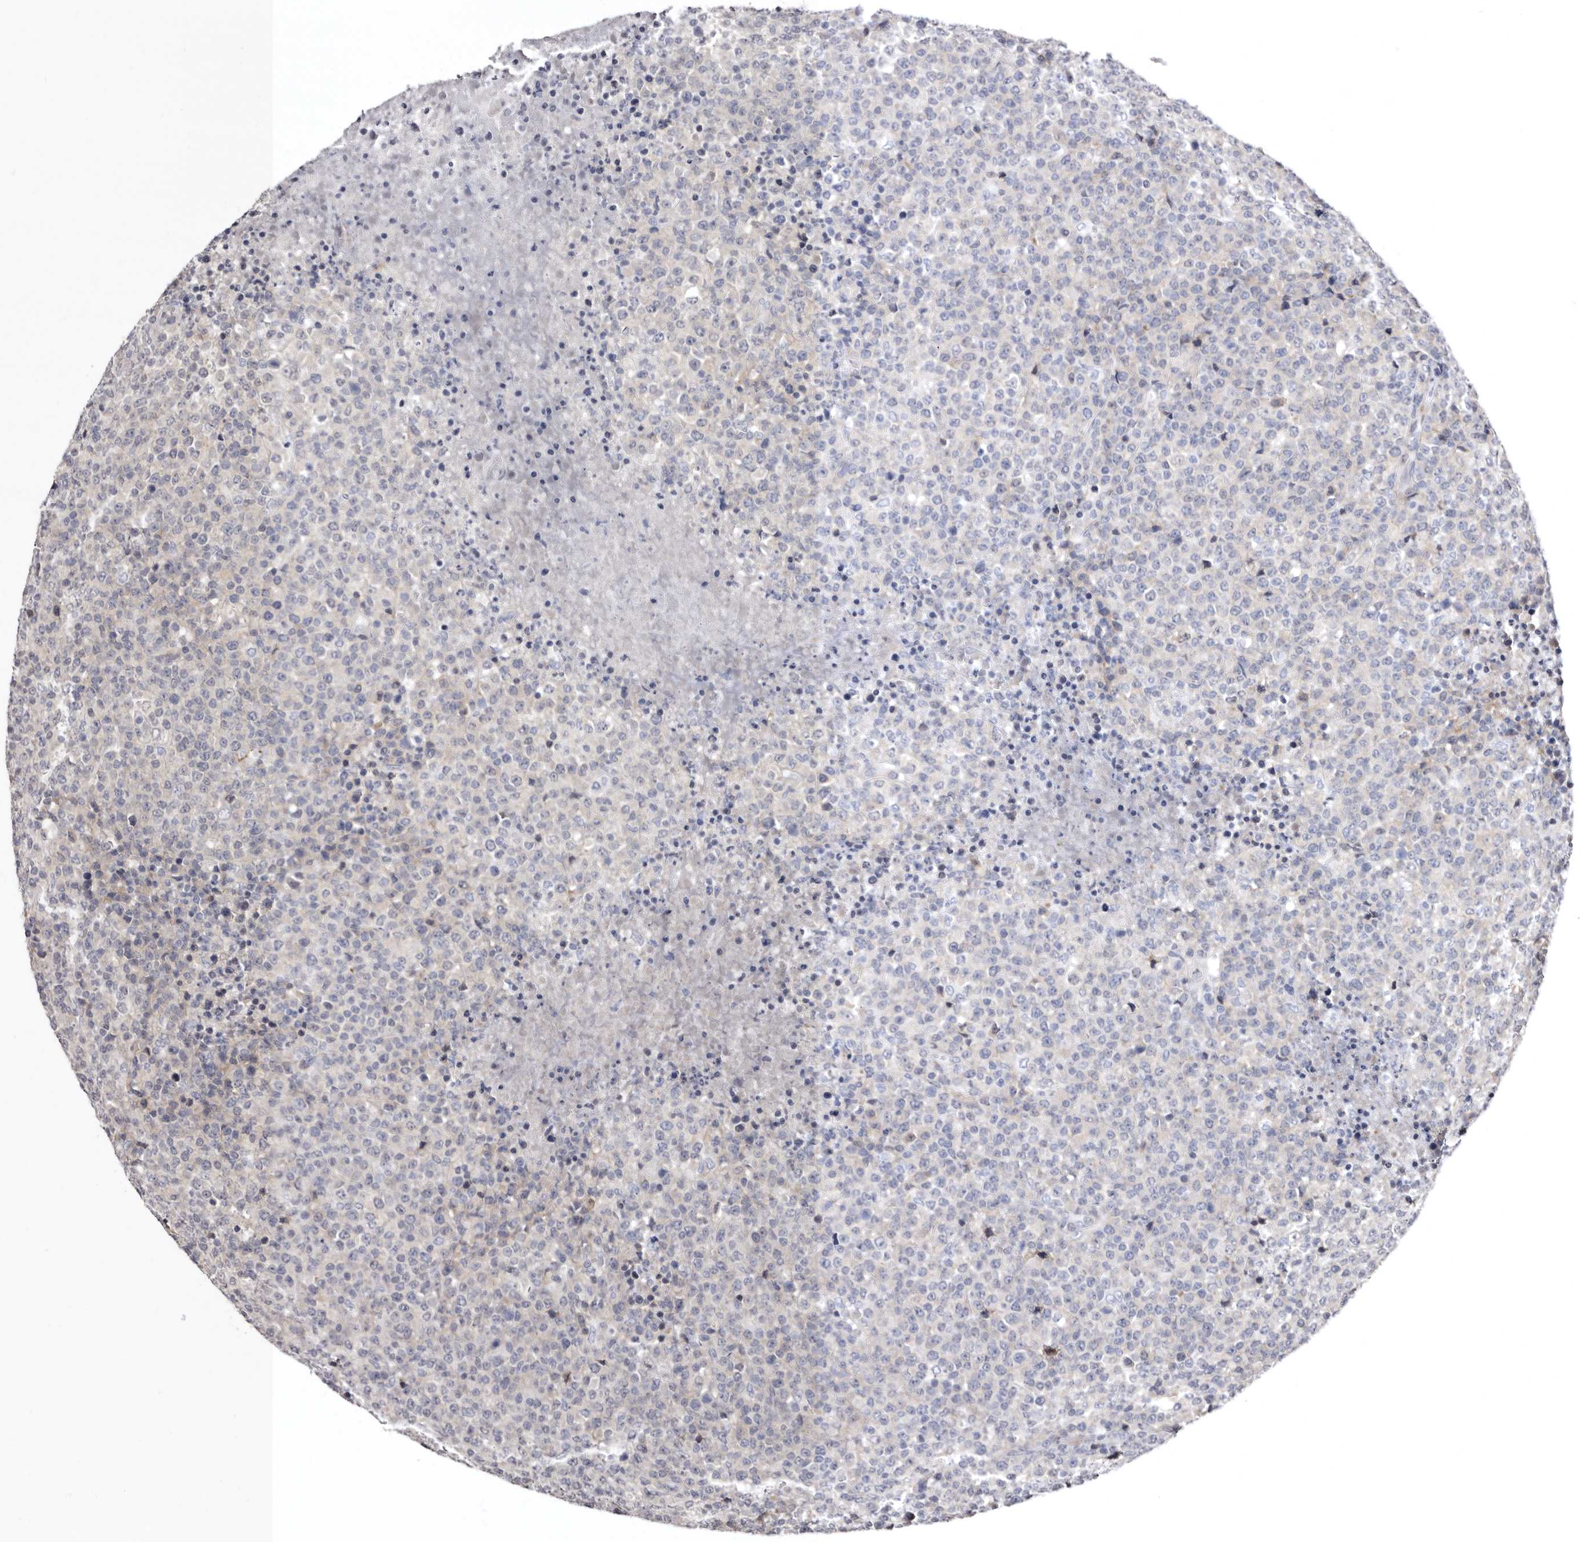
{"staining": {"intensity": "negative", "quantity": "none", "location": "none"}, "tissue": "lymphoma", "cell_type": "Tumor cells", "image_type": "cancer", "snomed": [{"axis": "morphology", "description": "Malignant lymphoma, non-Hodgkin's type, High grade"}, {"axis": "topography", "description": "Lymph node"}], "caption": "Tumor cells show no significant expression in lymphoma.", "gene": "PHF20L1", "patient": {"sex": "male", "age": 13}}